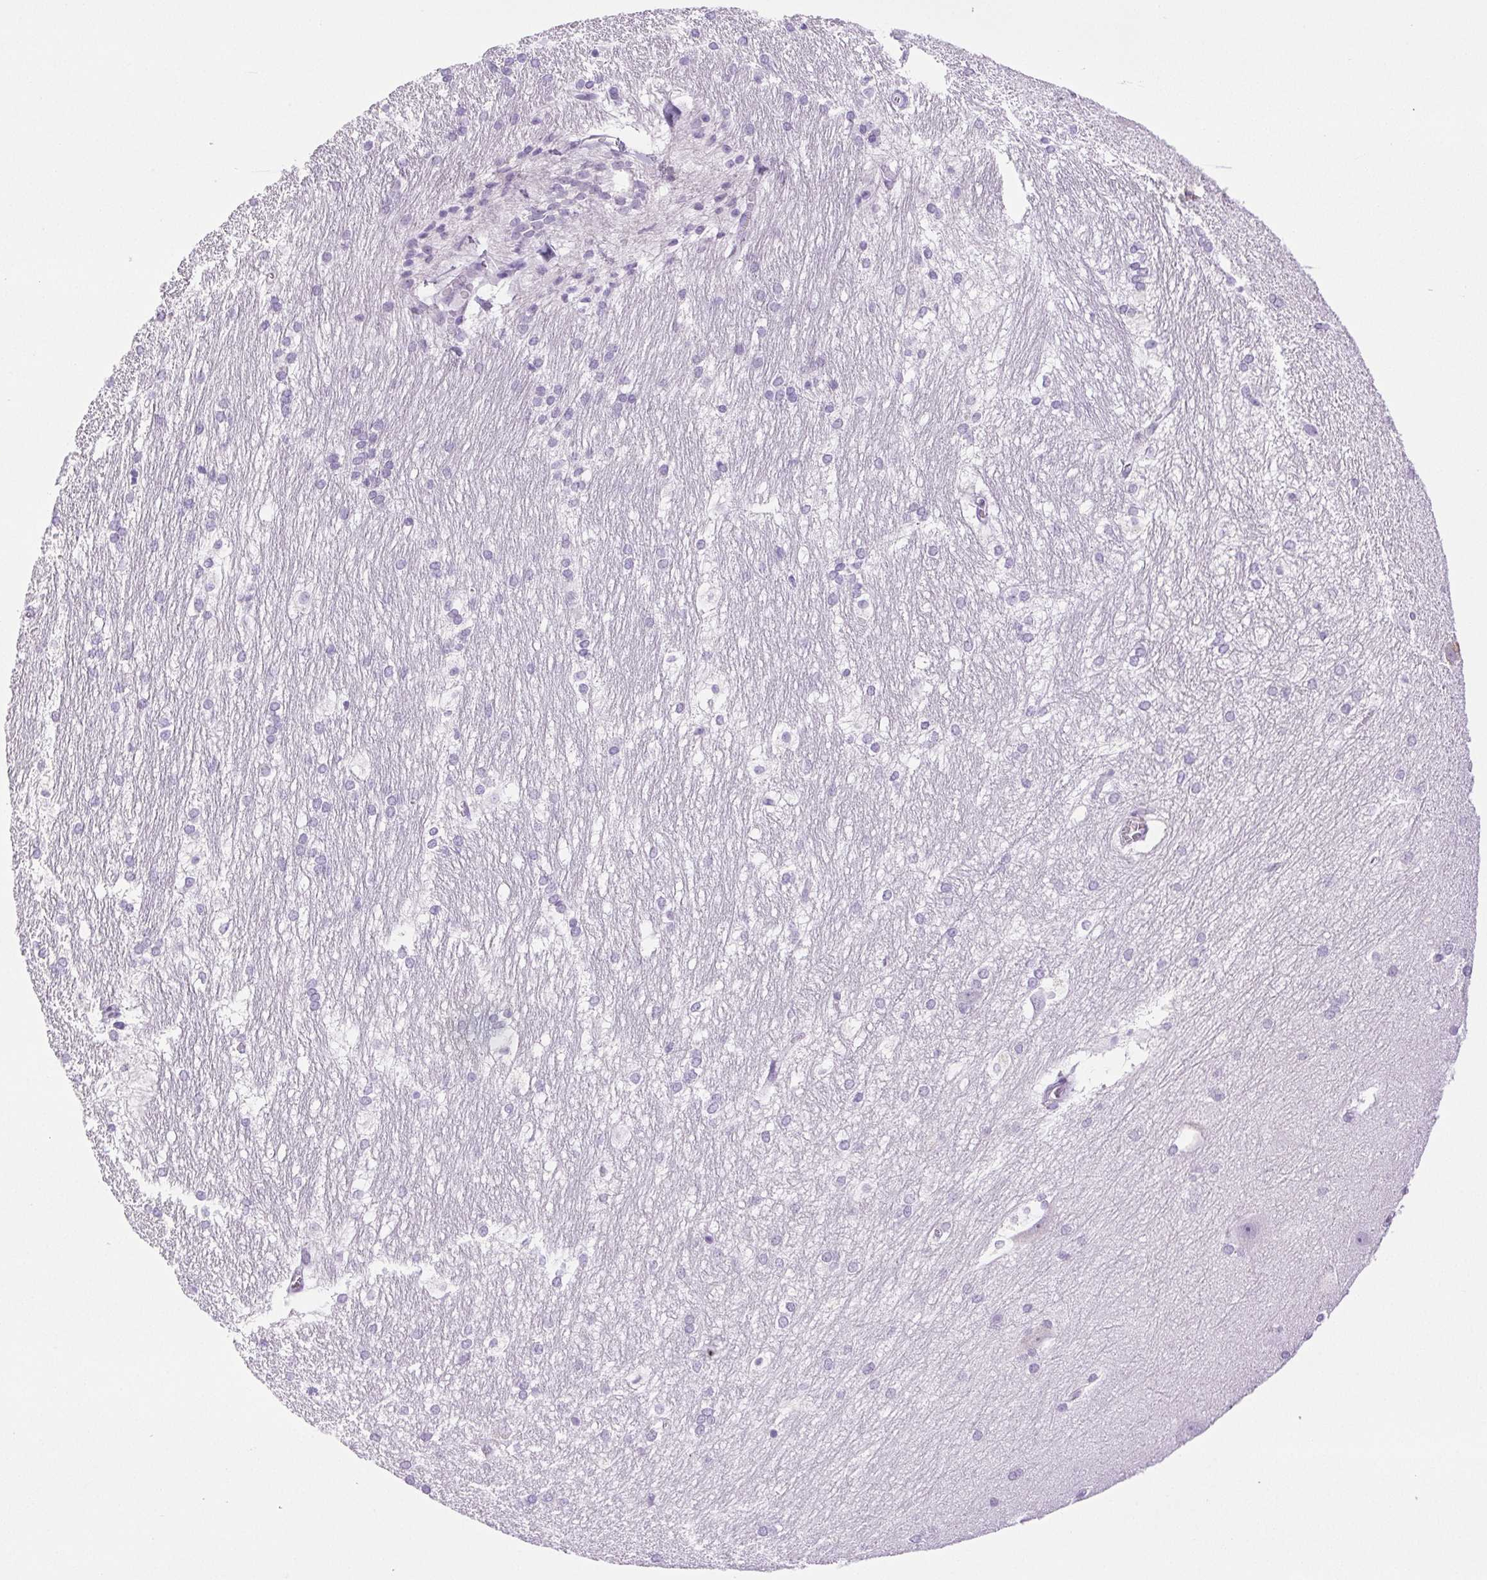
{"staining": {"intensity": "negative", "quantity": "none", "location": "none"}, "tissue": "hippocampus", "cell_type": "Glial cells", "image_type": "normal", "snomed": [{"axis": "morphology", "description": "Normal tissue, NOS"}, {"axis": "topography", "description": "Cerebral cortex"}, {"axis": "topography", "description": "Hippocampus"}], "caption": "This is a image of IHC staining of unremarkable hippocampus, which shows no positivity in glial cells.", "gene": "PAPPA2", "patient": {"sex": "female", "age": 19}}